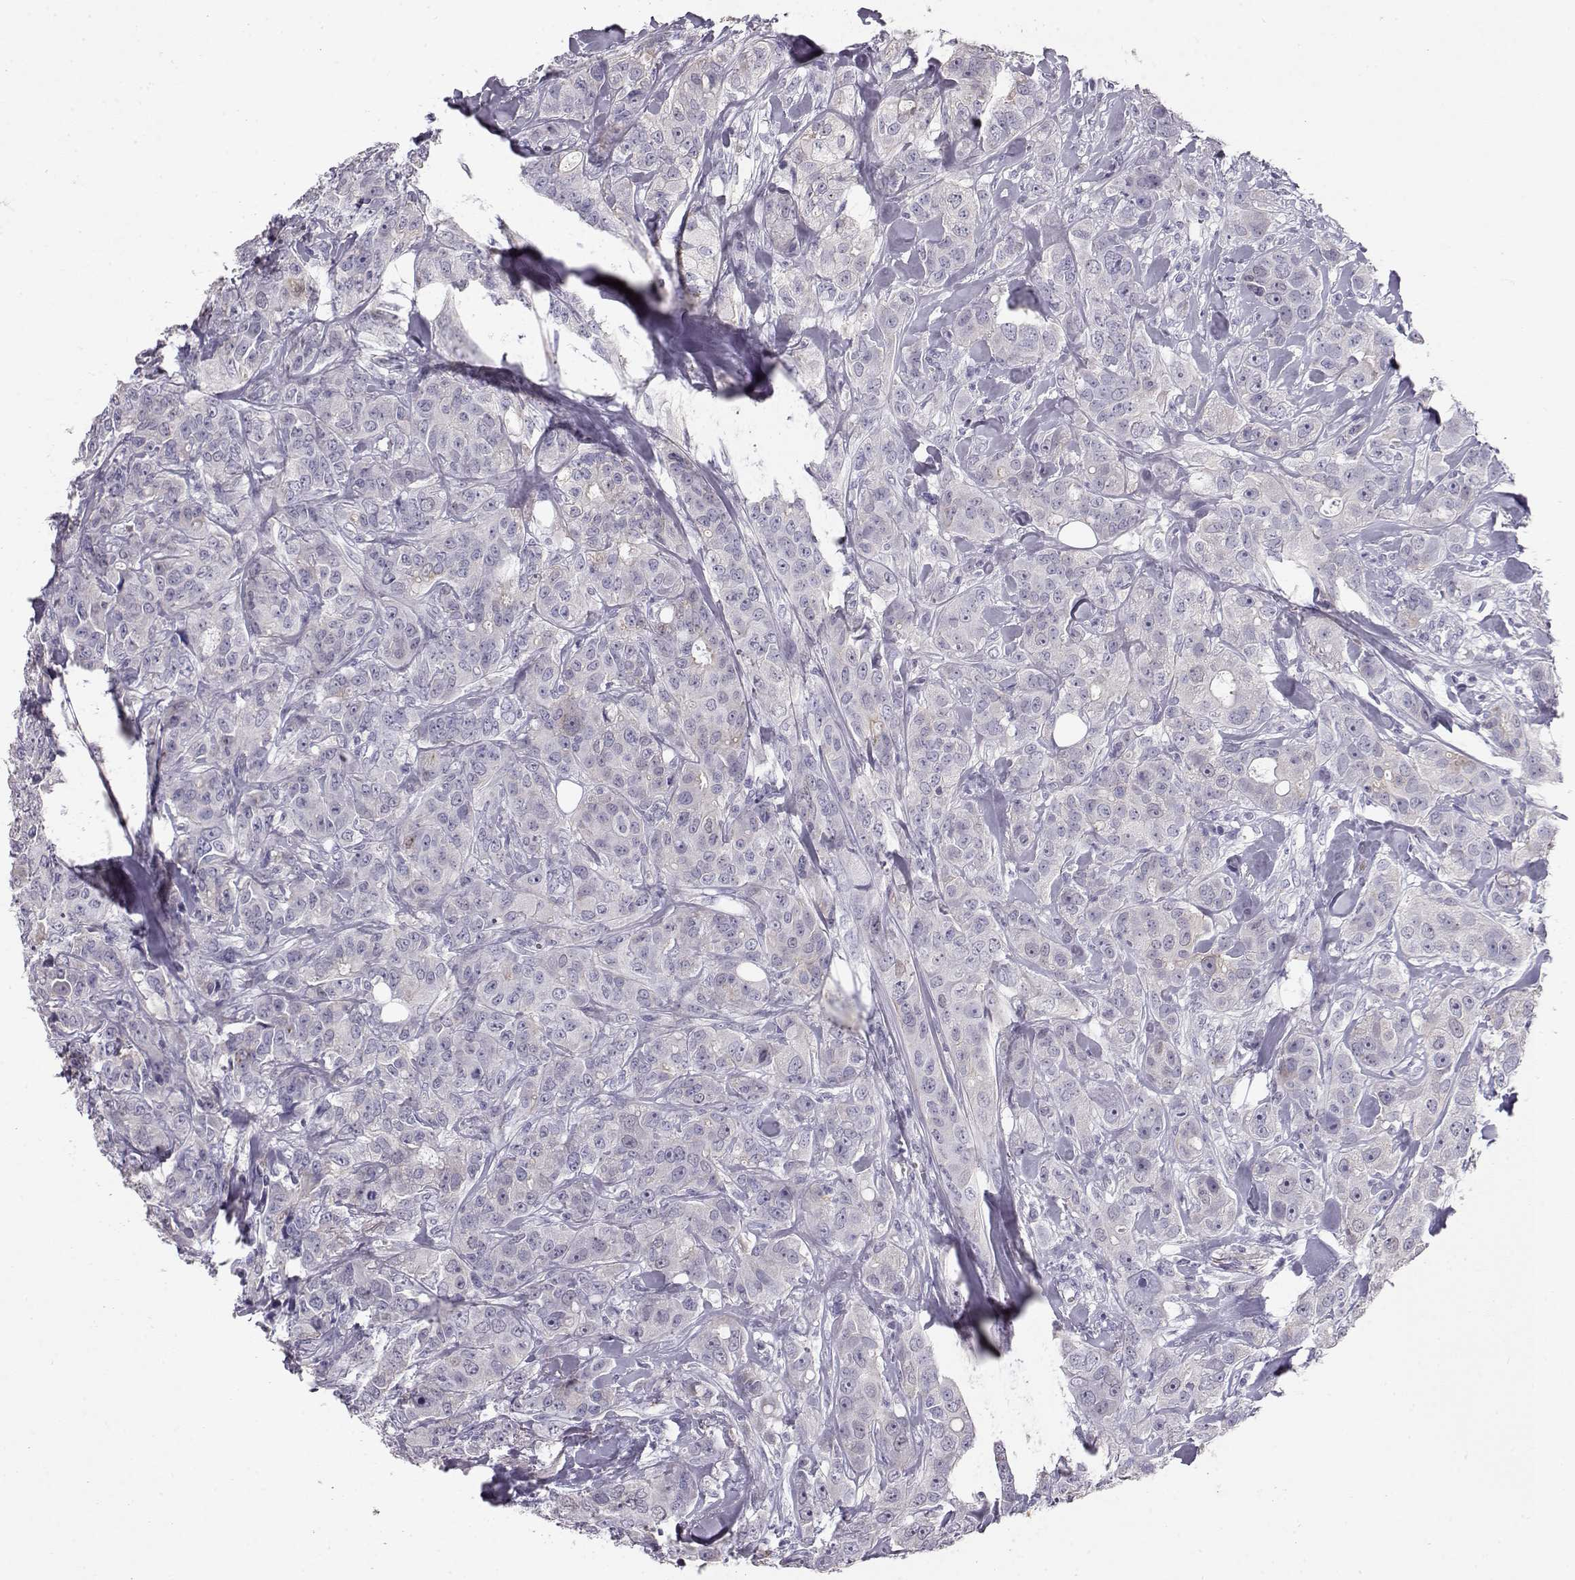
{"staining": {"intensity": "negative", "quantity": "none", "location": "none"}, "tissue": "breast cancer", "cell_type": "Tumor cells", "image_type": "cancer", "snomed": [{"axis": "morphology", "description": "Duct carcinoma"}, {"axis": "topography", "description": "Breast"}], "caption": "Breast cancer (infiltrating ductal carcinoma) stained for a protein using IHC exhibits no expression tumor cells.", "gene": "RD3", "patient": {"sex": "female", "age": 43}}